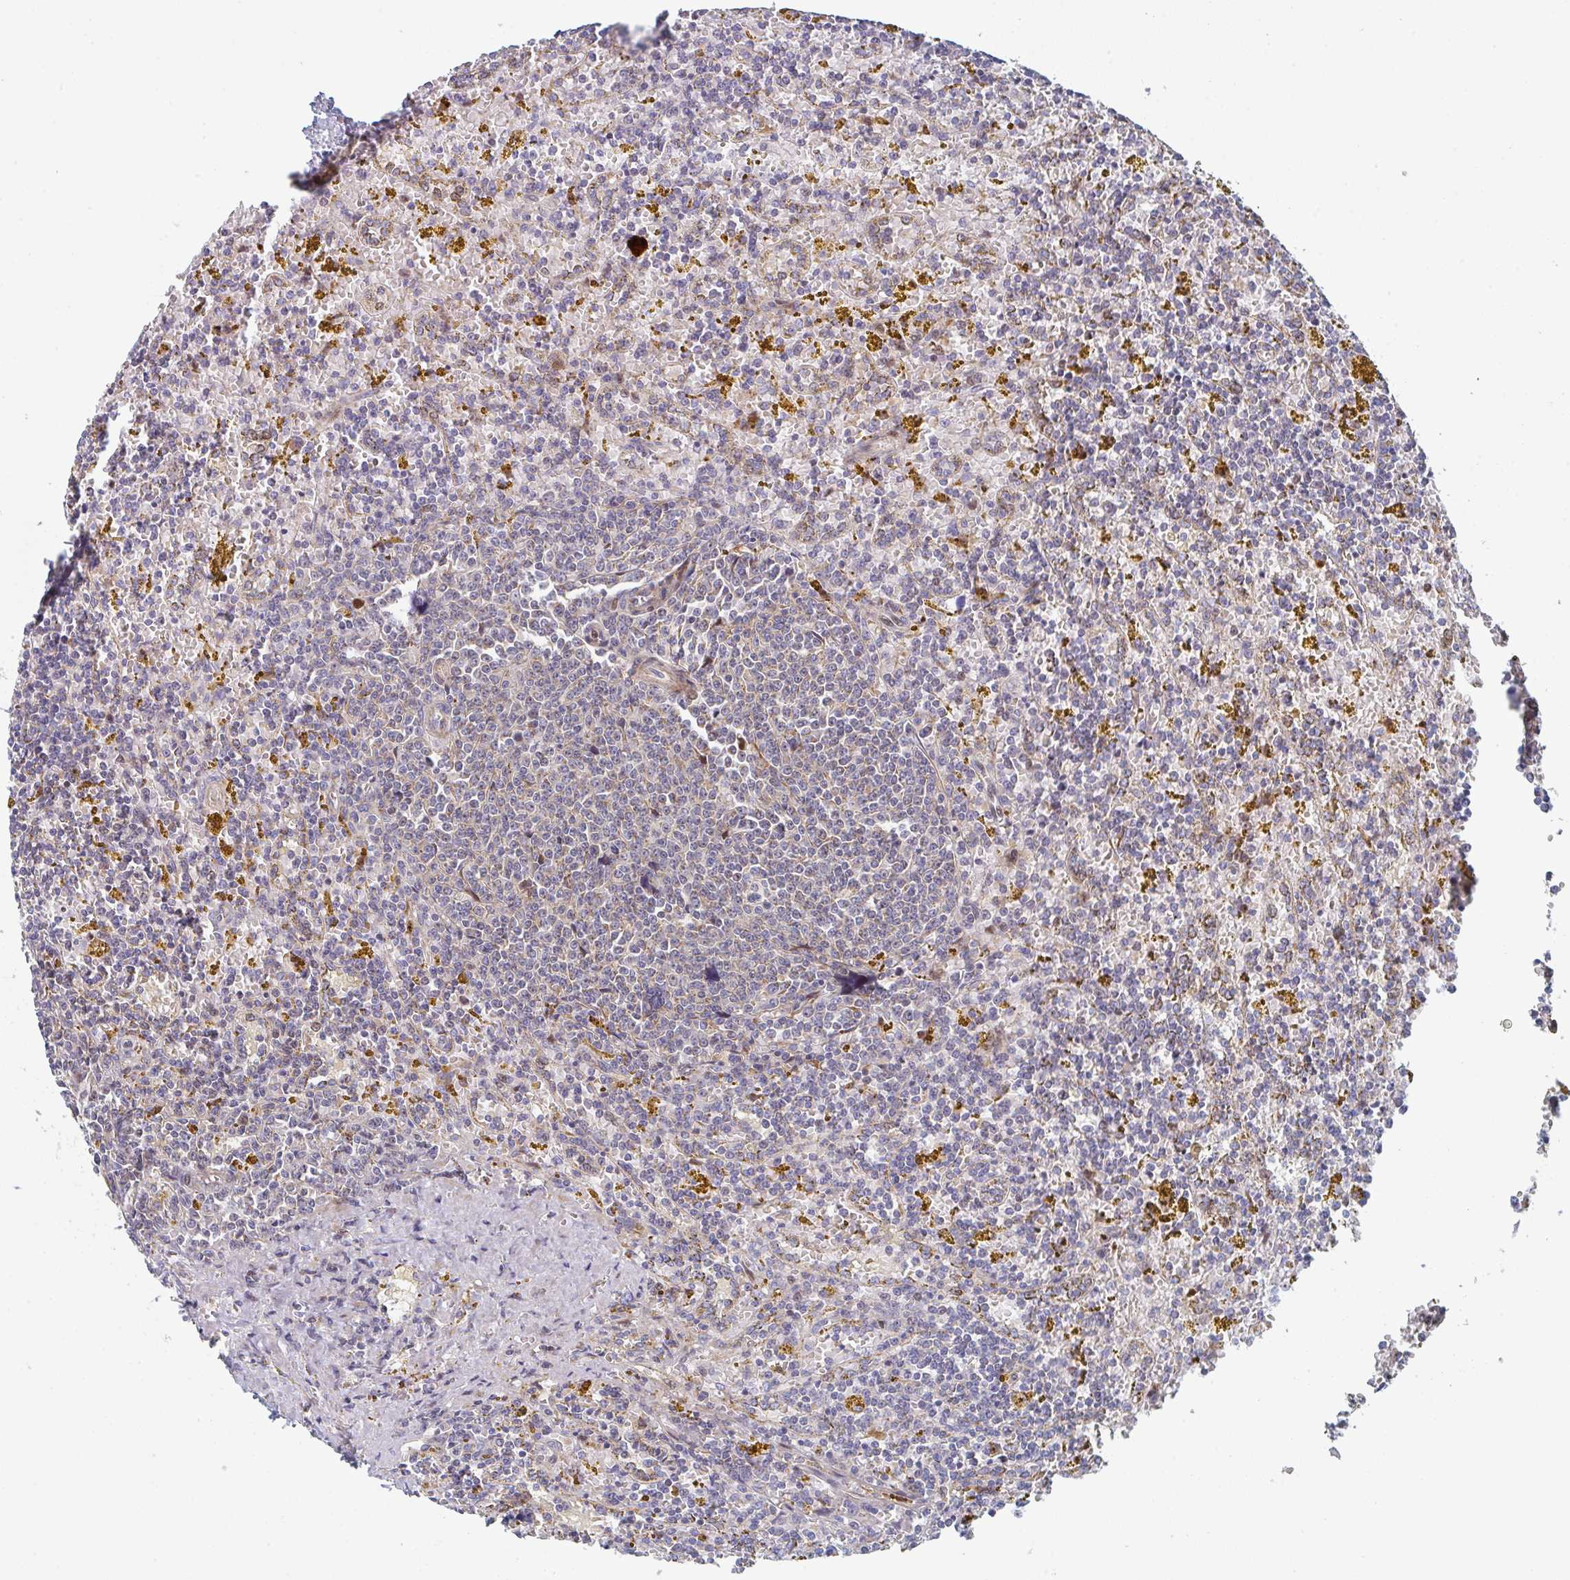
{"staining": {"intensity": "negative", "quantity": "none", "location": "none"}, "tissue": "lymphoma", "cell_type": "Tumor cells", "image_type": "cancer", "snomed": [{"axis": "morphology", "description": "Malignant lymphoma, non-Hodgkin's type, Low grade"}, {"axis": "topography", "description": "Spleen"}, {"axis": "topography", "description": "Lymph node"}], "caption": "The immunohistochemistry (IHC) image has no significant staining in tumor cells of lymphoma tissue.", "gene": "ZNF644", "patient": {"sex": "female", "age": 66}}